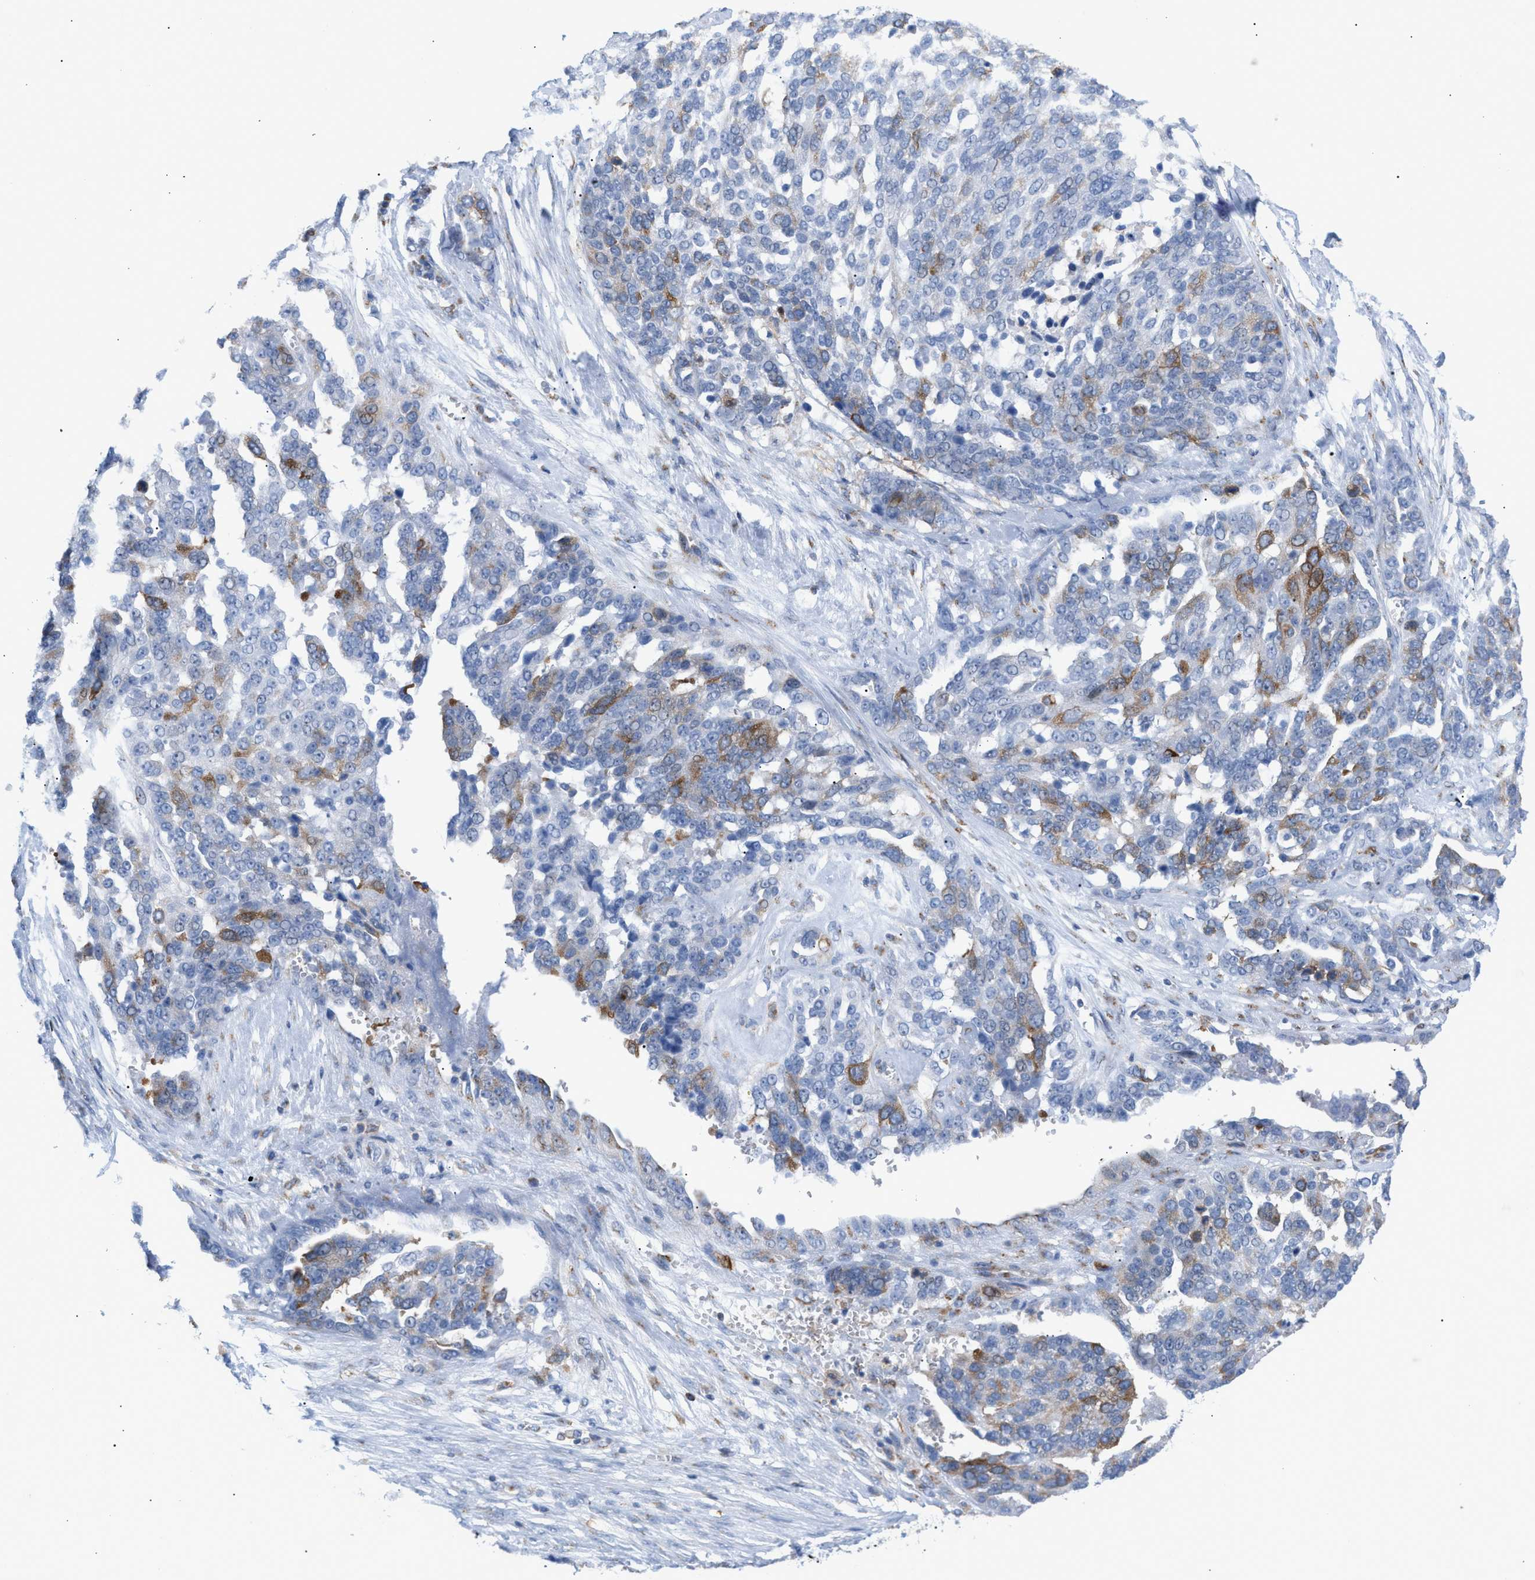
{"staining": {"intensity": "moderate", "quantity": "<25%", "location": "cytoplasmic/membranous"}, "tissue": "ovarian cancer", "cell_type": "Tumor cells", "image_type": "cancer", "snomed": [{"axis": "morphology", "description": "Cystadenocarcinoma, serous, NOS"}, {"axis": "topography", "description": "Ovary"}], "caption": "IHC staining of serous cystadenocarcinoma (ovarian), which reveals low levels of moderate cytoplasmic/membranous positivity in approximately <25% of tumor cells indicating moderate cytoplasmic/membranous protein staining. The staining was performed using DAB (3,3'-diaminobenzidine) (brown) for protein detection and nuclei were counterstained in hematoxylin (blue).", "gene": "TACC3", "patient": {"sex": "female", "age": 44}}